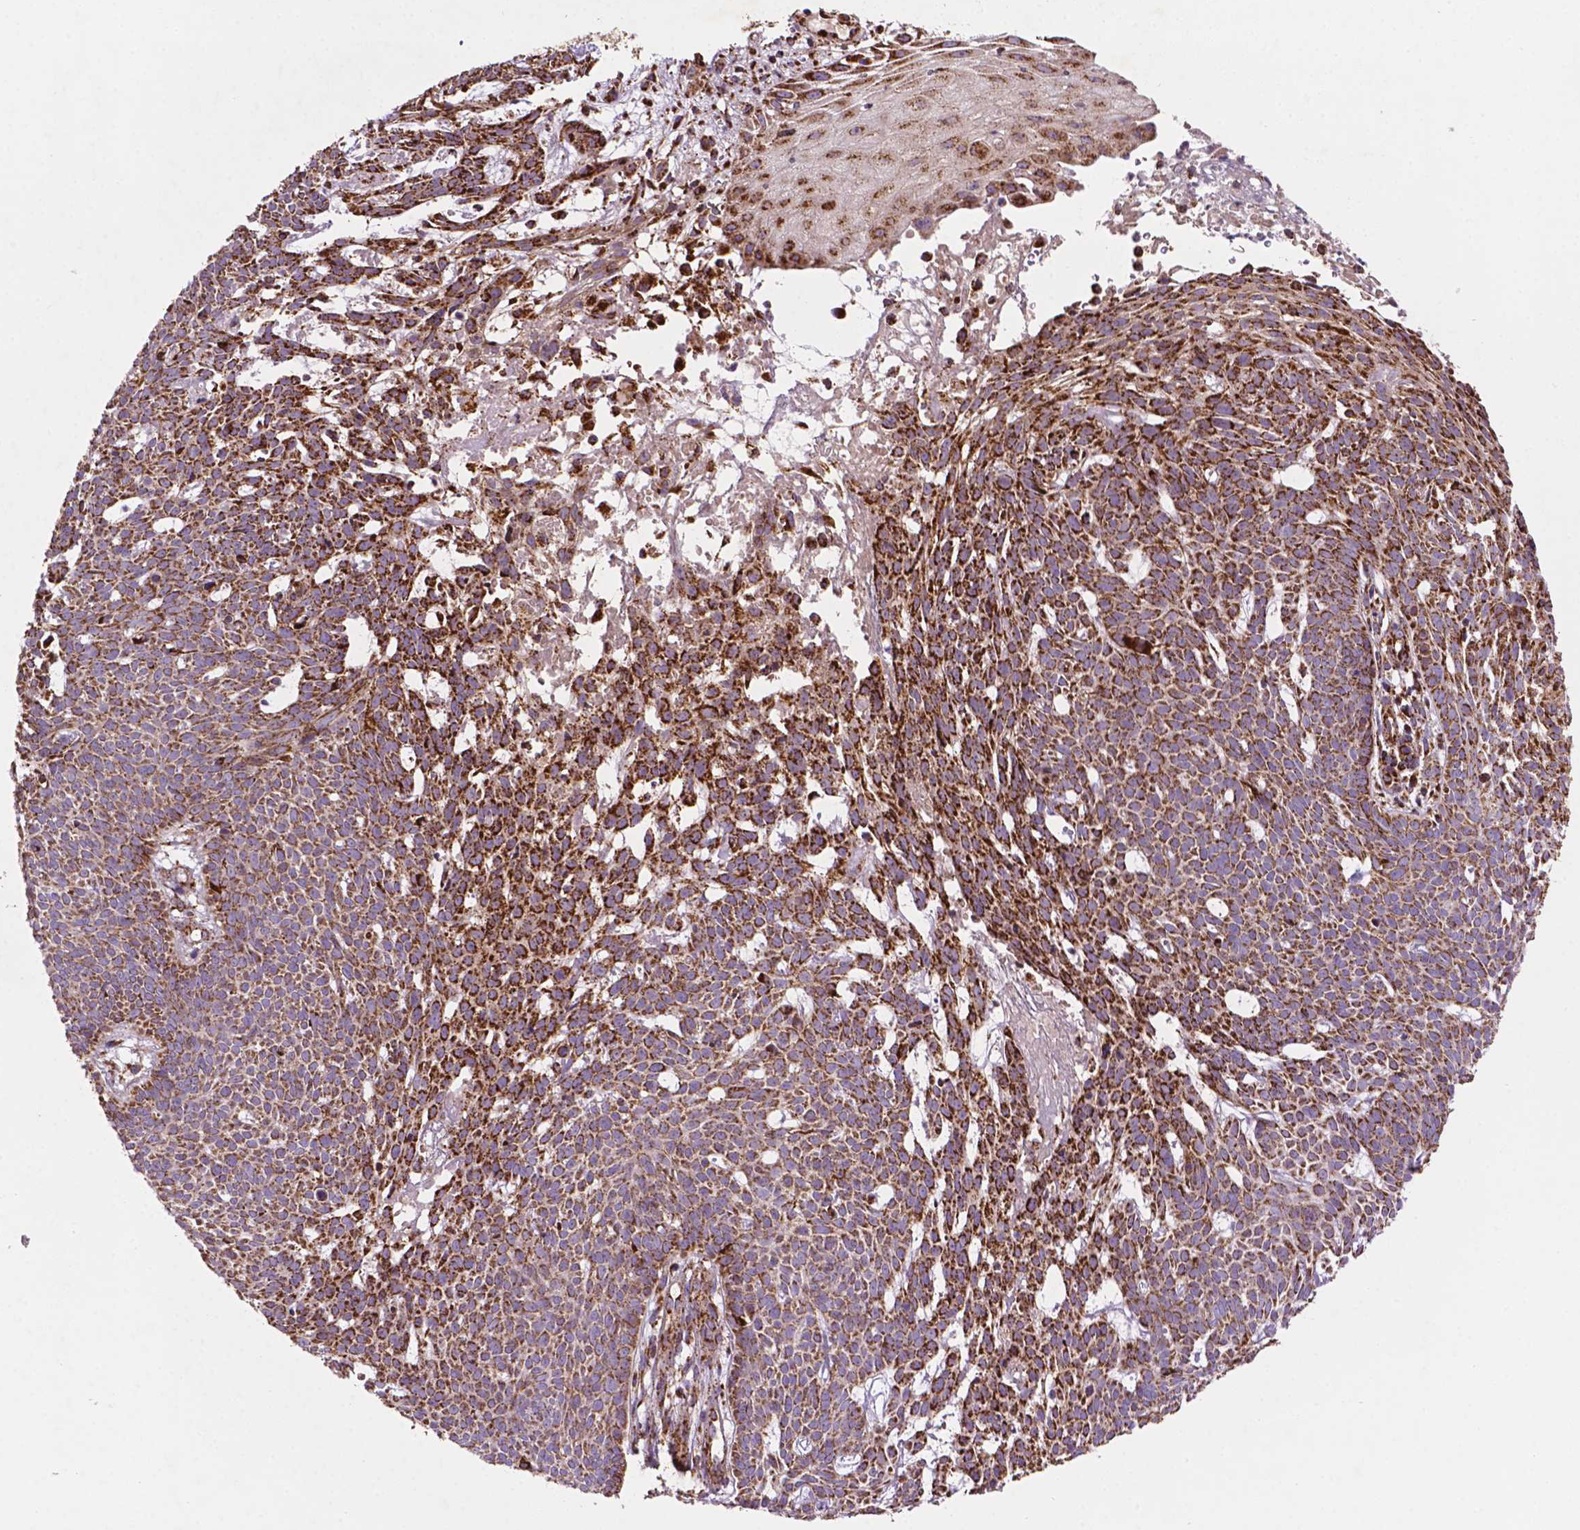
{"staining": {"intensity": "strong", "quantity": ">75%", "location": "cytoplasmic/membranous"}, "tissue": "skin cancer", "cell_type": "Tumor cells", "image_type": "cancer", "snomed": [{"axis": "morphology", "description": "Basal cell carcinoma"}, {"axis": "topography", "description": "Skin"}], "caption": "Protein staining reveals strong cytoplasmic/membranous staining in about >75% of tumor cells in skin cancer (basal cell carcinoma). (Stains: DAB in brown, nuclei in blue, Microscopy: brightfield microscopy at high magnification).", "gene": "ILVBL", "patient": {"sex": "male", "age": 59}}